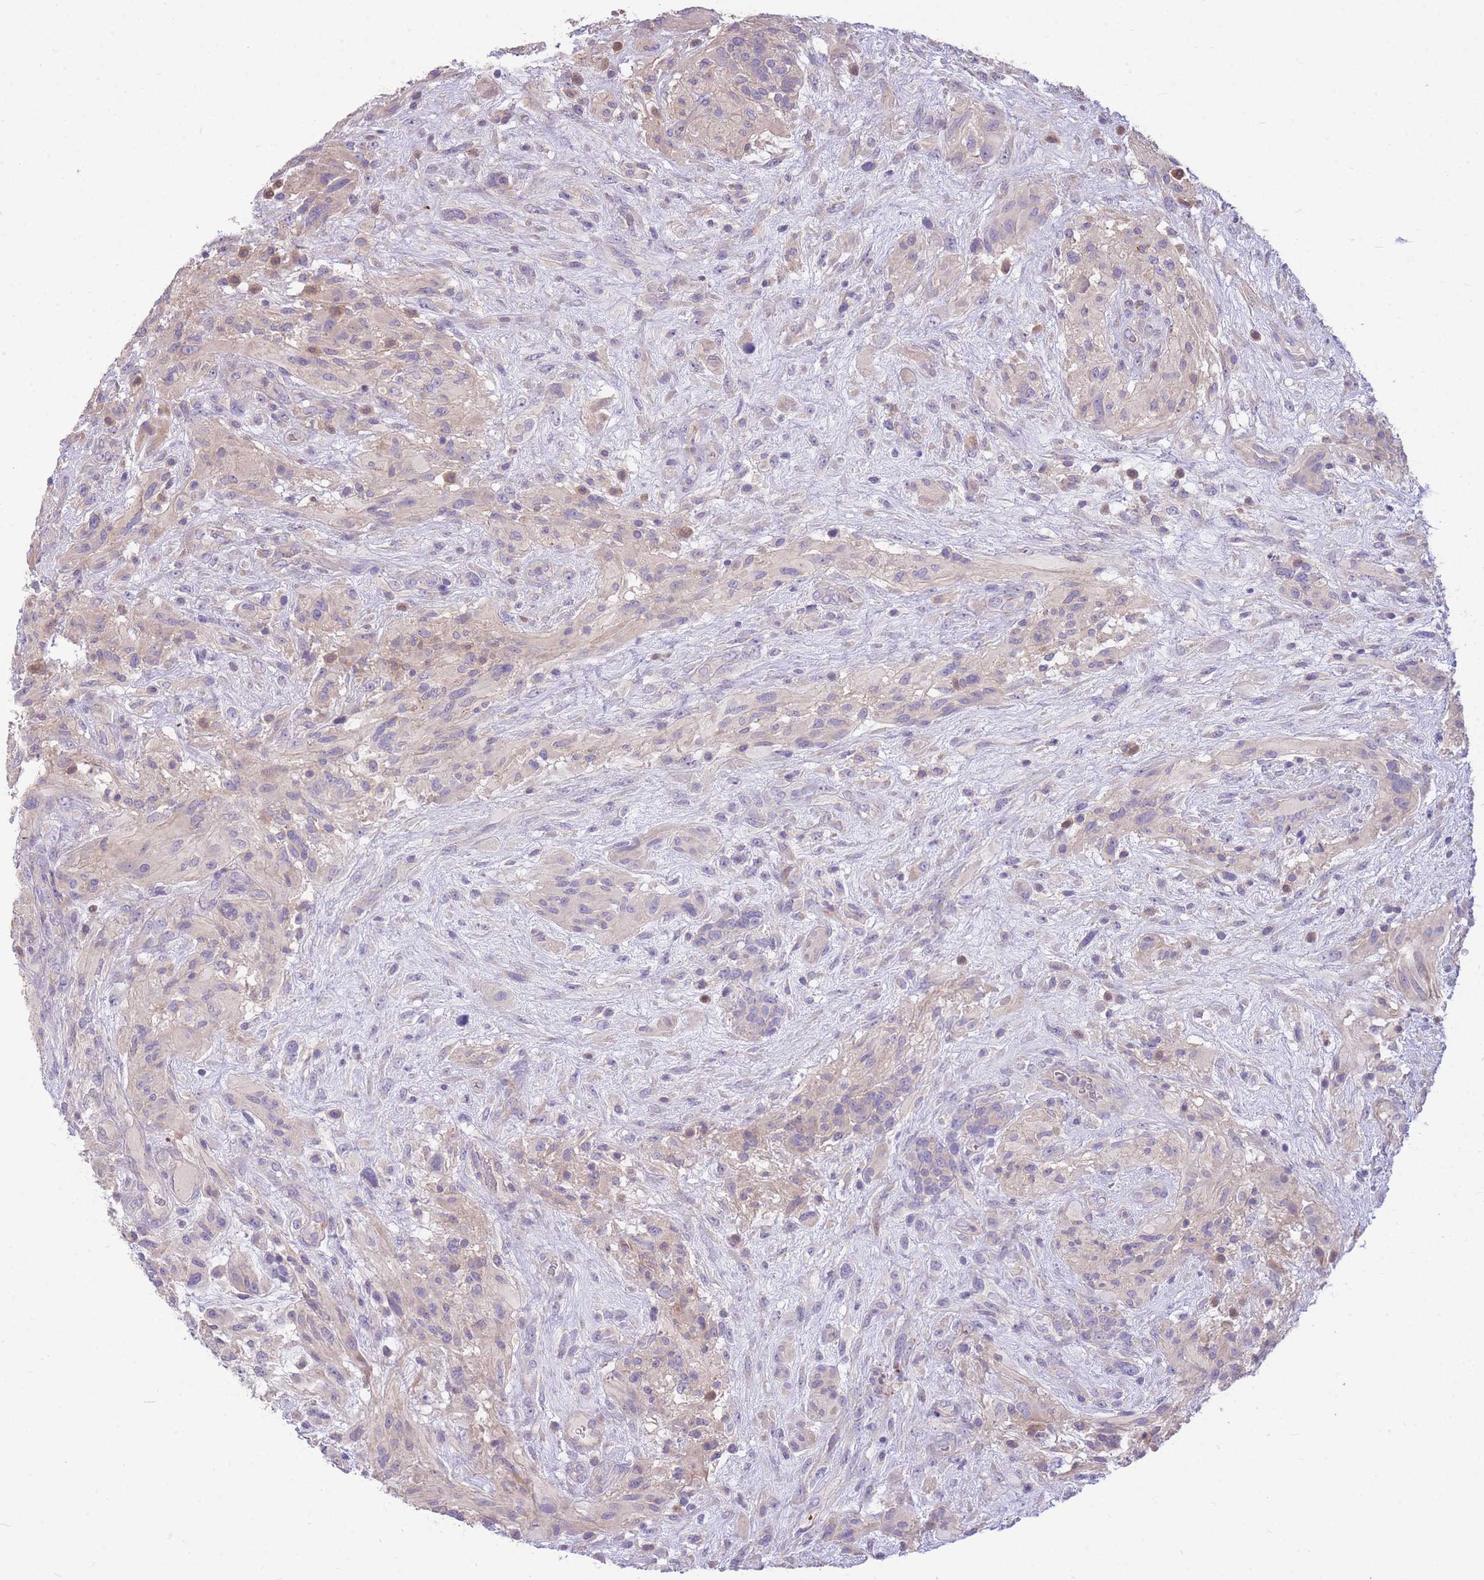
{"staining": {"intensity": "negative", "quantity": "none", "location": "none"}, "tissue": "glioma", "cell_type": "Tumor cells", "image_type": "cancer", "snomed": [{"axis": "morphology", "description": "Glioma, malignant, High grade"}, {"axis": "topography", "description": "Brain"}], "caption": "Malignant high-grade glioma was stained to show a protein in brown. There is no significant staining in tumor cells. Brightfield microscopy of immunohistochemistry stained with DAB (brown) and hematoxylin (blue), captured at high magnification.", "gene": "OR5T1", "patient": {"sex": "male", "age": 61}}